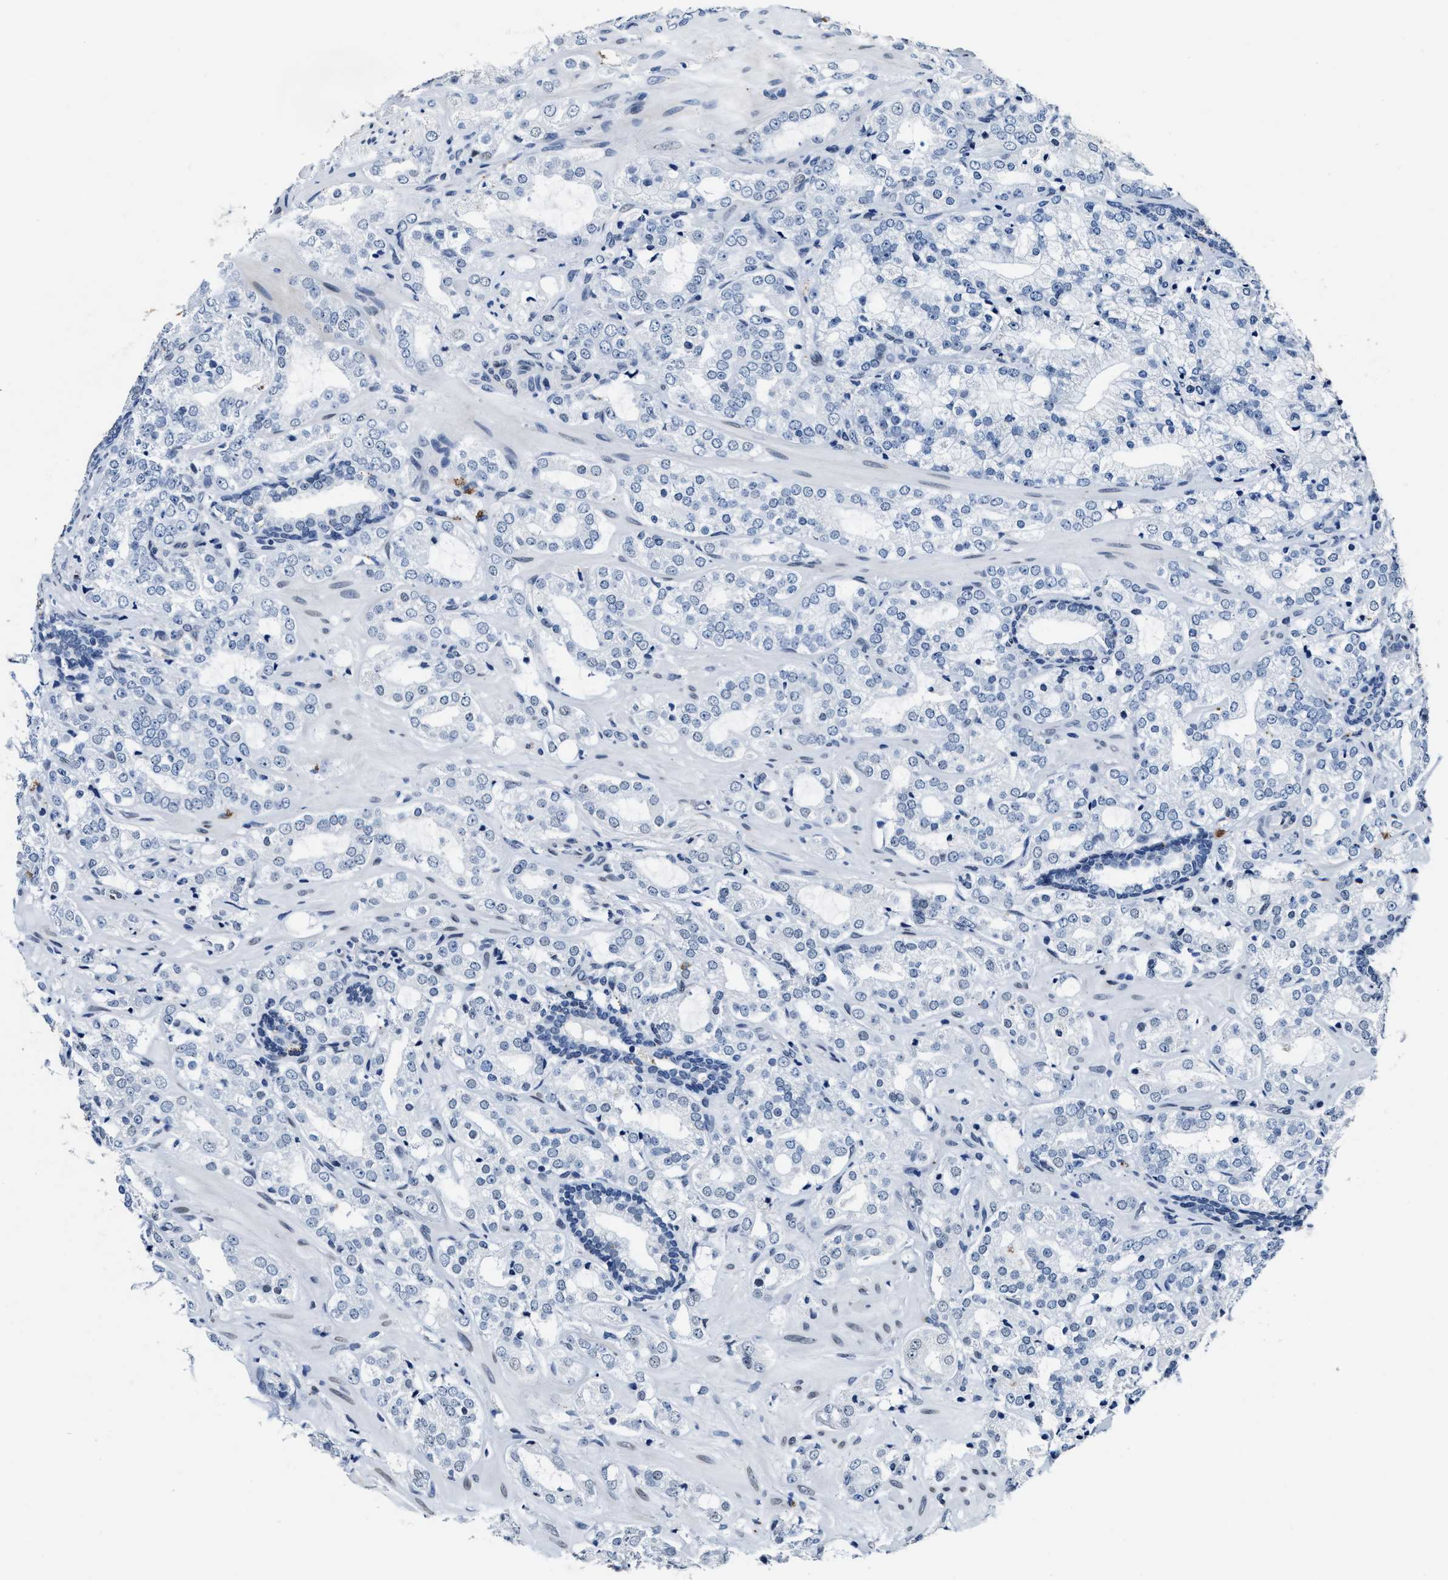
{"staining": {"intensity": "negative", "quantity": "none", "location": "none"}, "tissue": "prostate cancer", "cell_type": "Tumor cells", "image_type": "cancer", "snomed": [{"axis": "morphology", "description": "Adenocarcinoma, High grade"}, {"axis": "topography", "description": "Prostate"}], "caption": "The micrograph reveals no significant positivity in tumor cells of prostate cancer.", "gene": "UBN2", "patient": {"sex": "male", "age": 64}}